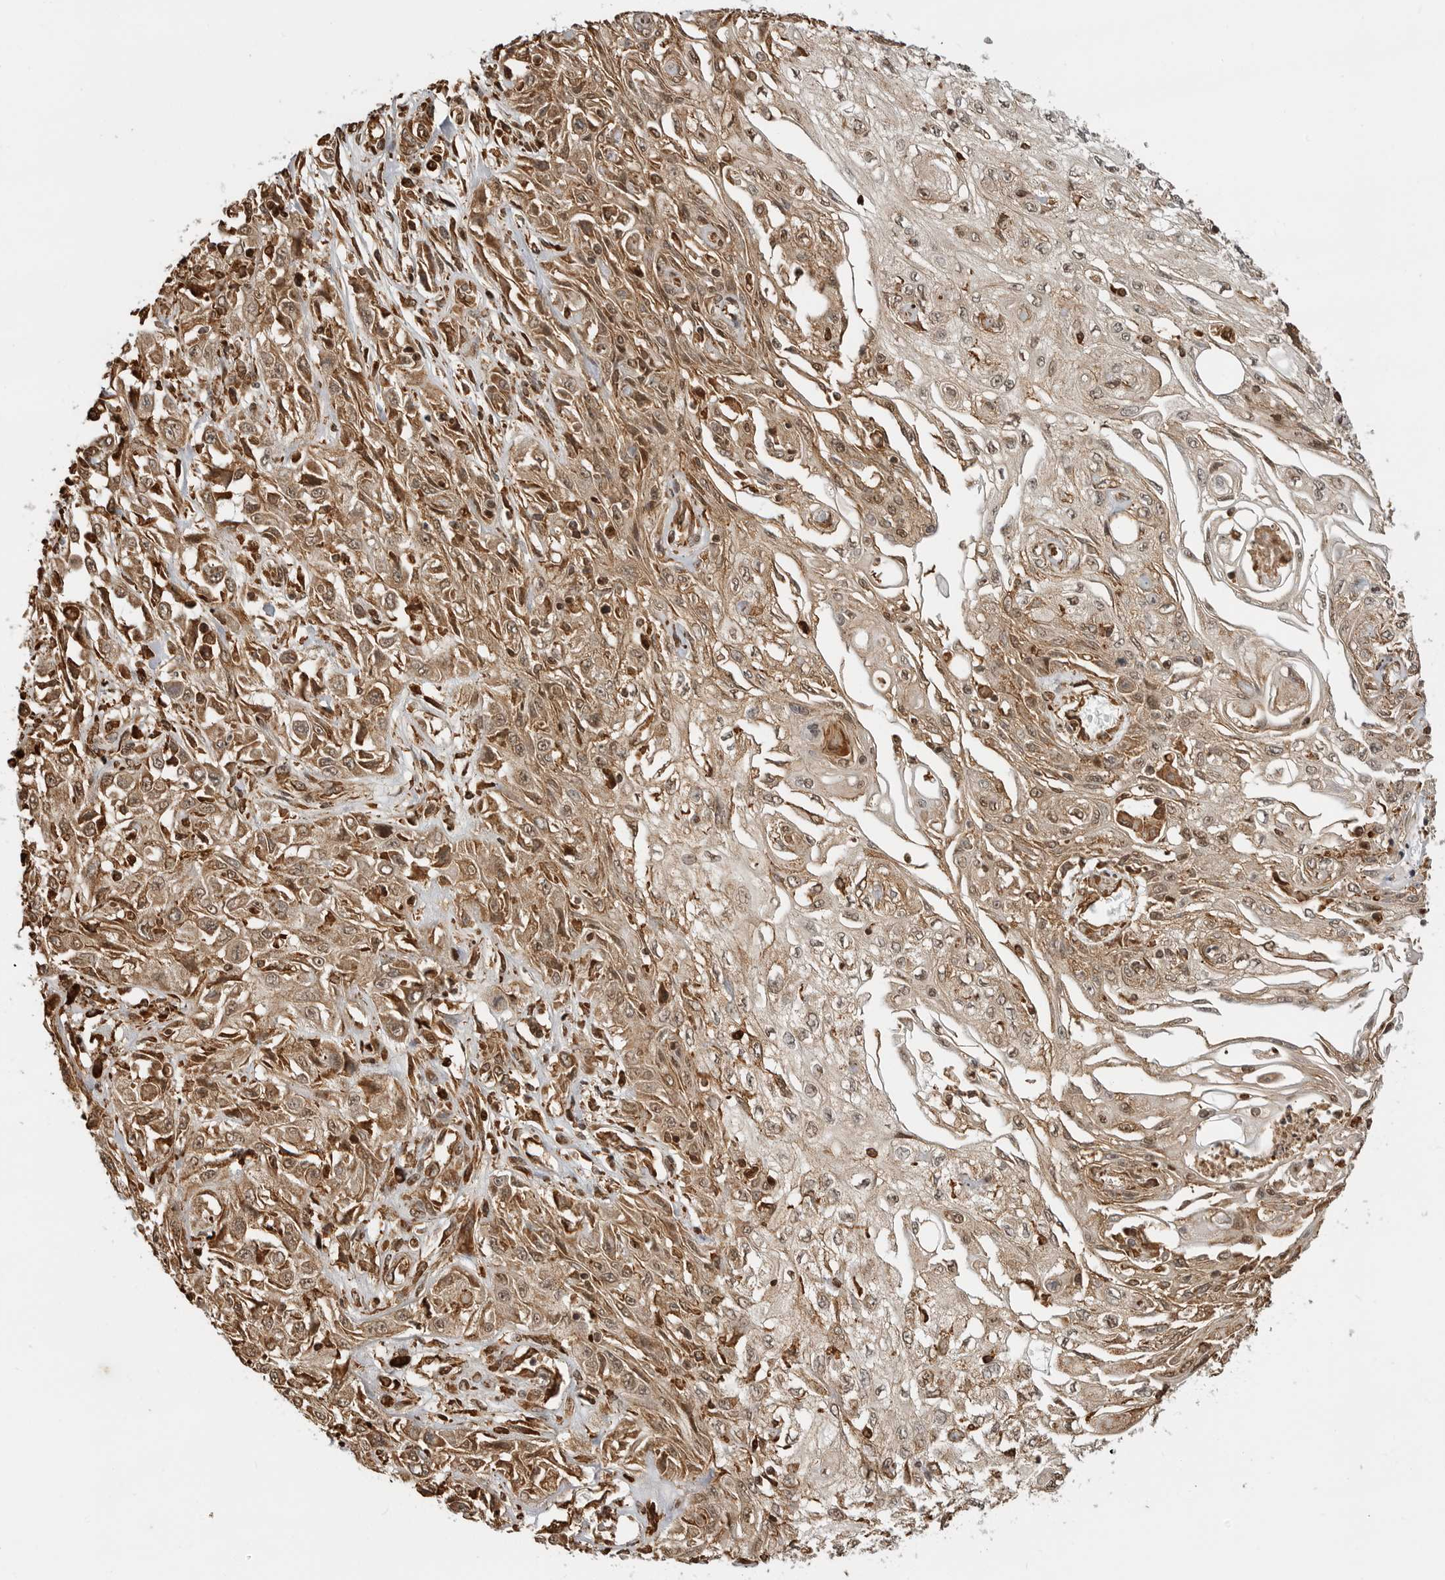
{"staining": {"intensity": "moderate", "quantity": ">75%", "location": "cytoplasmic/membranous,nuclear"}, "tissue": "skin cancer", "cell_type": "Tumor cells", "image_type": "cancer", "snomed": [{"axis": "morphology", "description": "Squamous cell carcinoma, NOS"}, {"axis": "morphology", "description": "Squamous cell carcinoma, metastatic, NOS"}, {"axis": "topography", "description": "Skin"}, {"axis": "topography", "description": "Lymph node"}], "caption": "Squamous cell carcinoma (skin) stained with DAB IHC displays medium levels of moderate cytoplasmic/membranous and nuclear positivity in approximately >75% of tumor cells. (Stains: DAB in brown, nuclei in blue, Microscopy: brightfield microscopy at high magnification).", "gene": "BMP2K", "patient": {"sex": "male", "age": 75}}